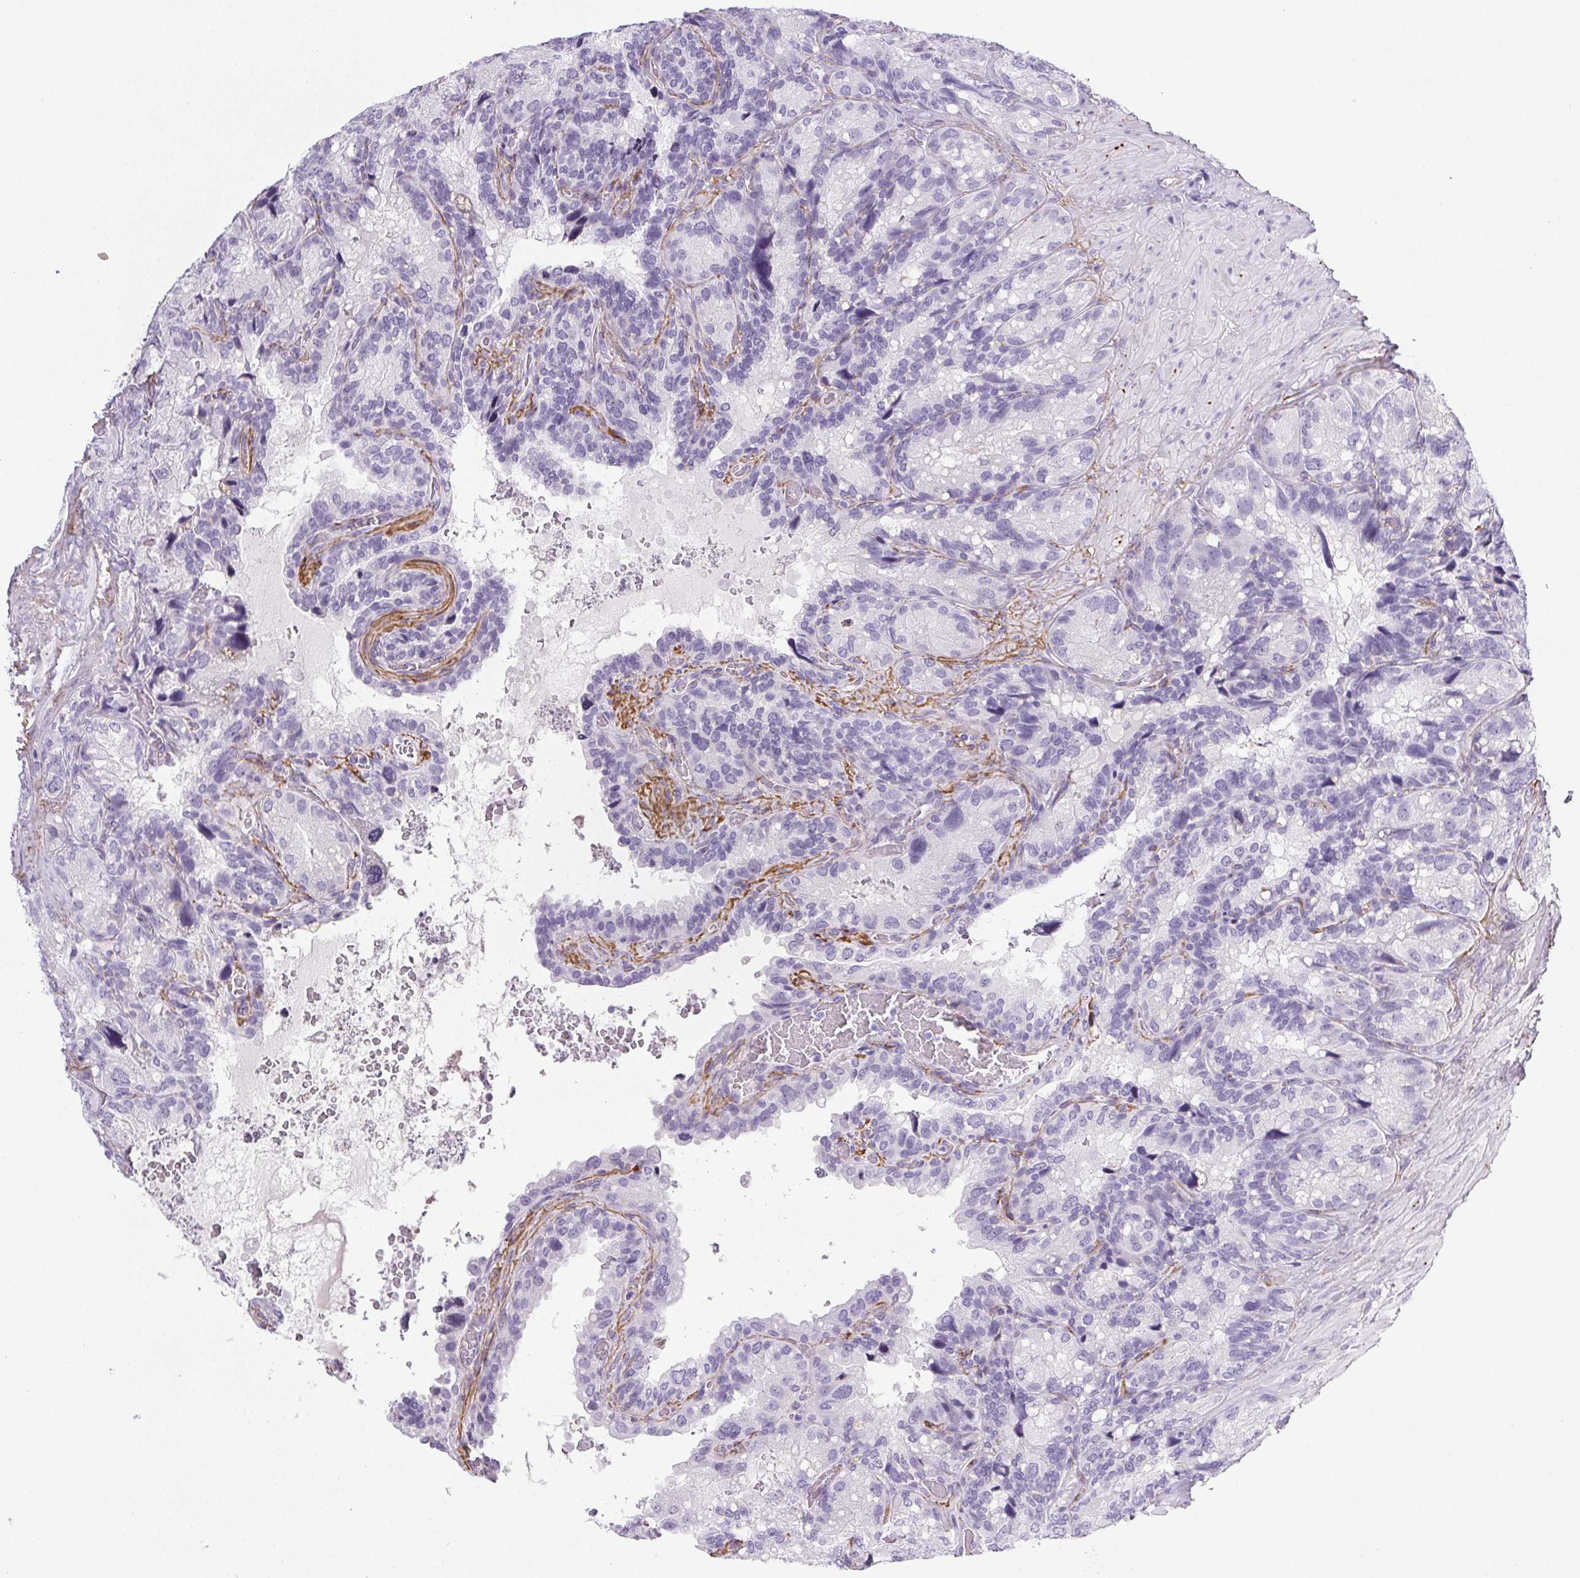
{"staining": {"intensity": "negative", "quantity": "none", "location": "none"}, "tissue": "seminal vesicle", "cell_type": "Glandular cells", "image_type": "normal", "snomed": [{"axis": "morphology", "description": "Normal tissue, NOS"}, {"axis": "topography", "description": "Seminal veicle"}], "caption": "Glandular cells are negative for brown protein staining in unremarkable seminal vesicle. (Immunohistochemistry (ihc), brightfield microscopy, high magnification).", "gene": "VTN", "patient": {"sex": "male", "age": 60}}